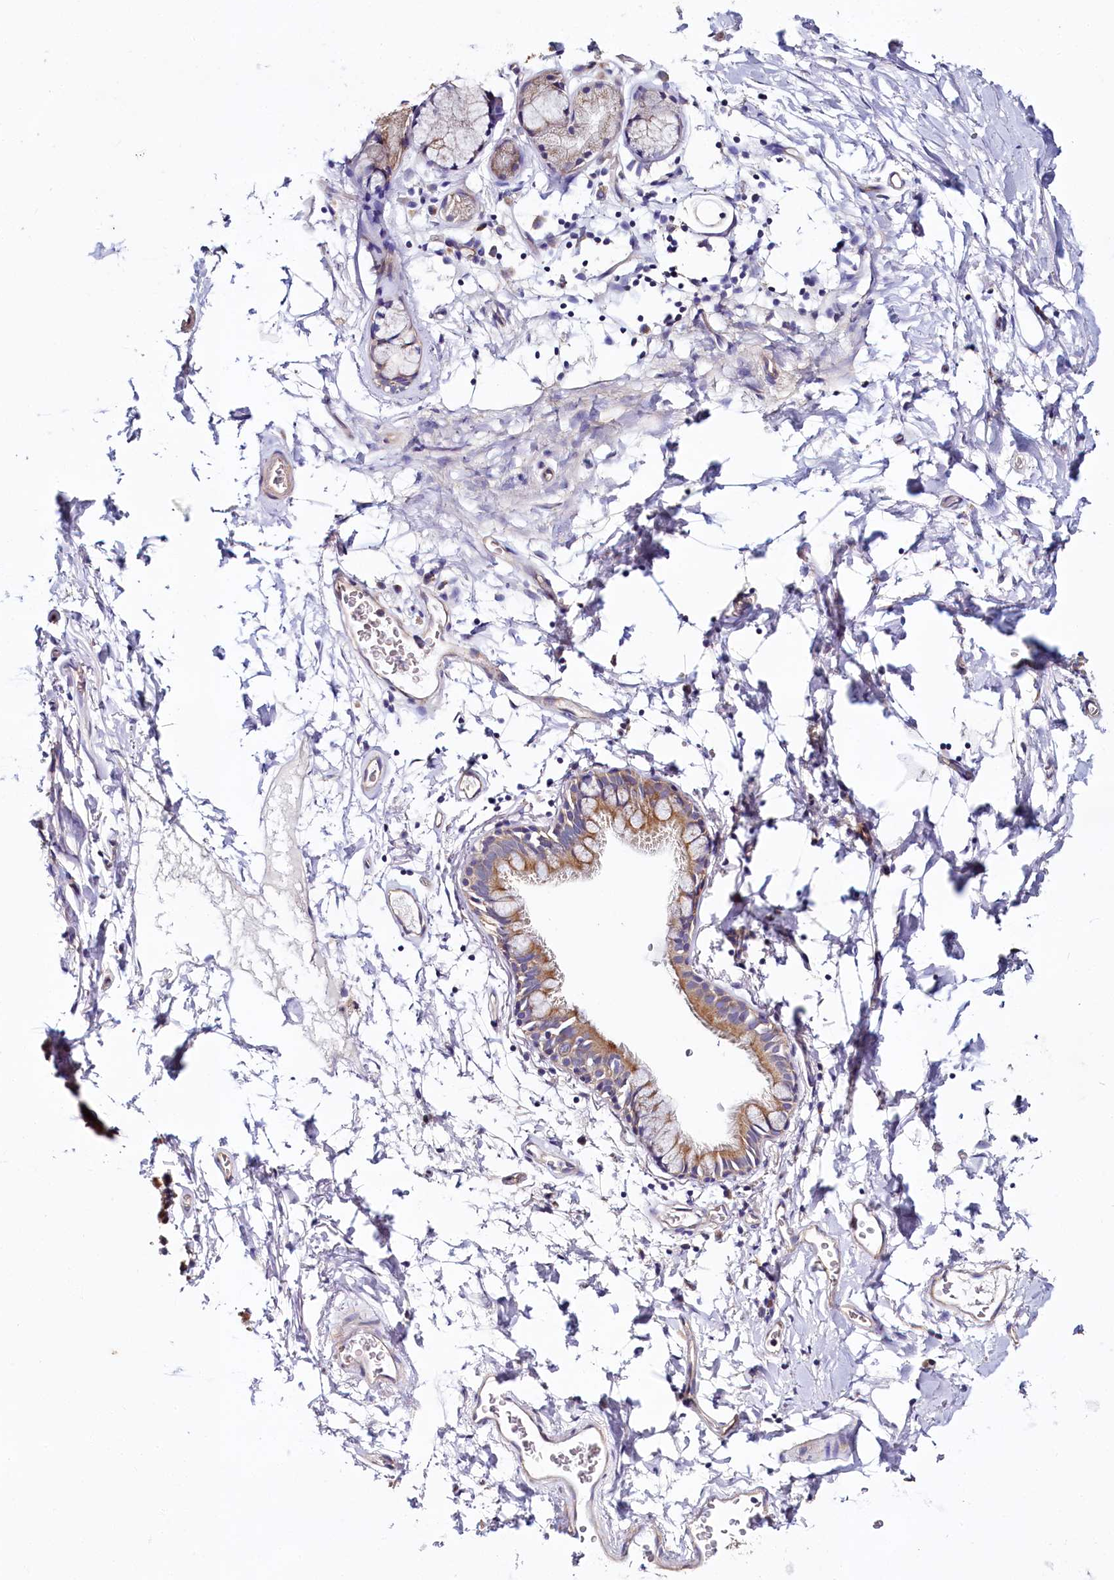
{"staining": {"intensity": "negative", "quantity": "none", "location": "none"}, "tissue": "adipose tissue", "cell_type": "Adipocytes", "image_type": "normal", "snomed": [{"axis": "morphology", "description": "Normal tissue, NOS"}, {"axis": "topography", "description": "Lymph node"}, {"axis": "topography", "description": "Bronchus"}], "caption": "The micrograph shows no significant positivity in adipocytes of adipose tissue. (Immunohistochemistry (ihc), brightfield microscopy, high magnification).", "gene": "CEP295", "patient": {"sex": "male", "age": 63}}